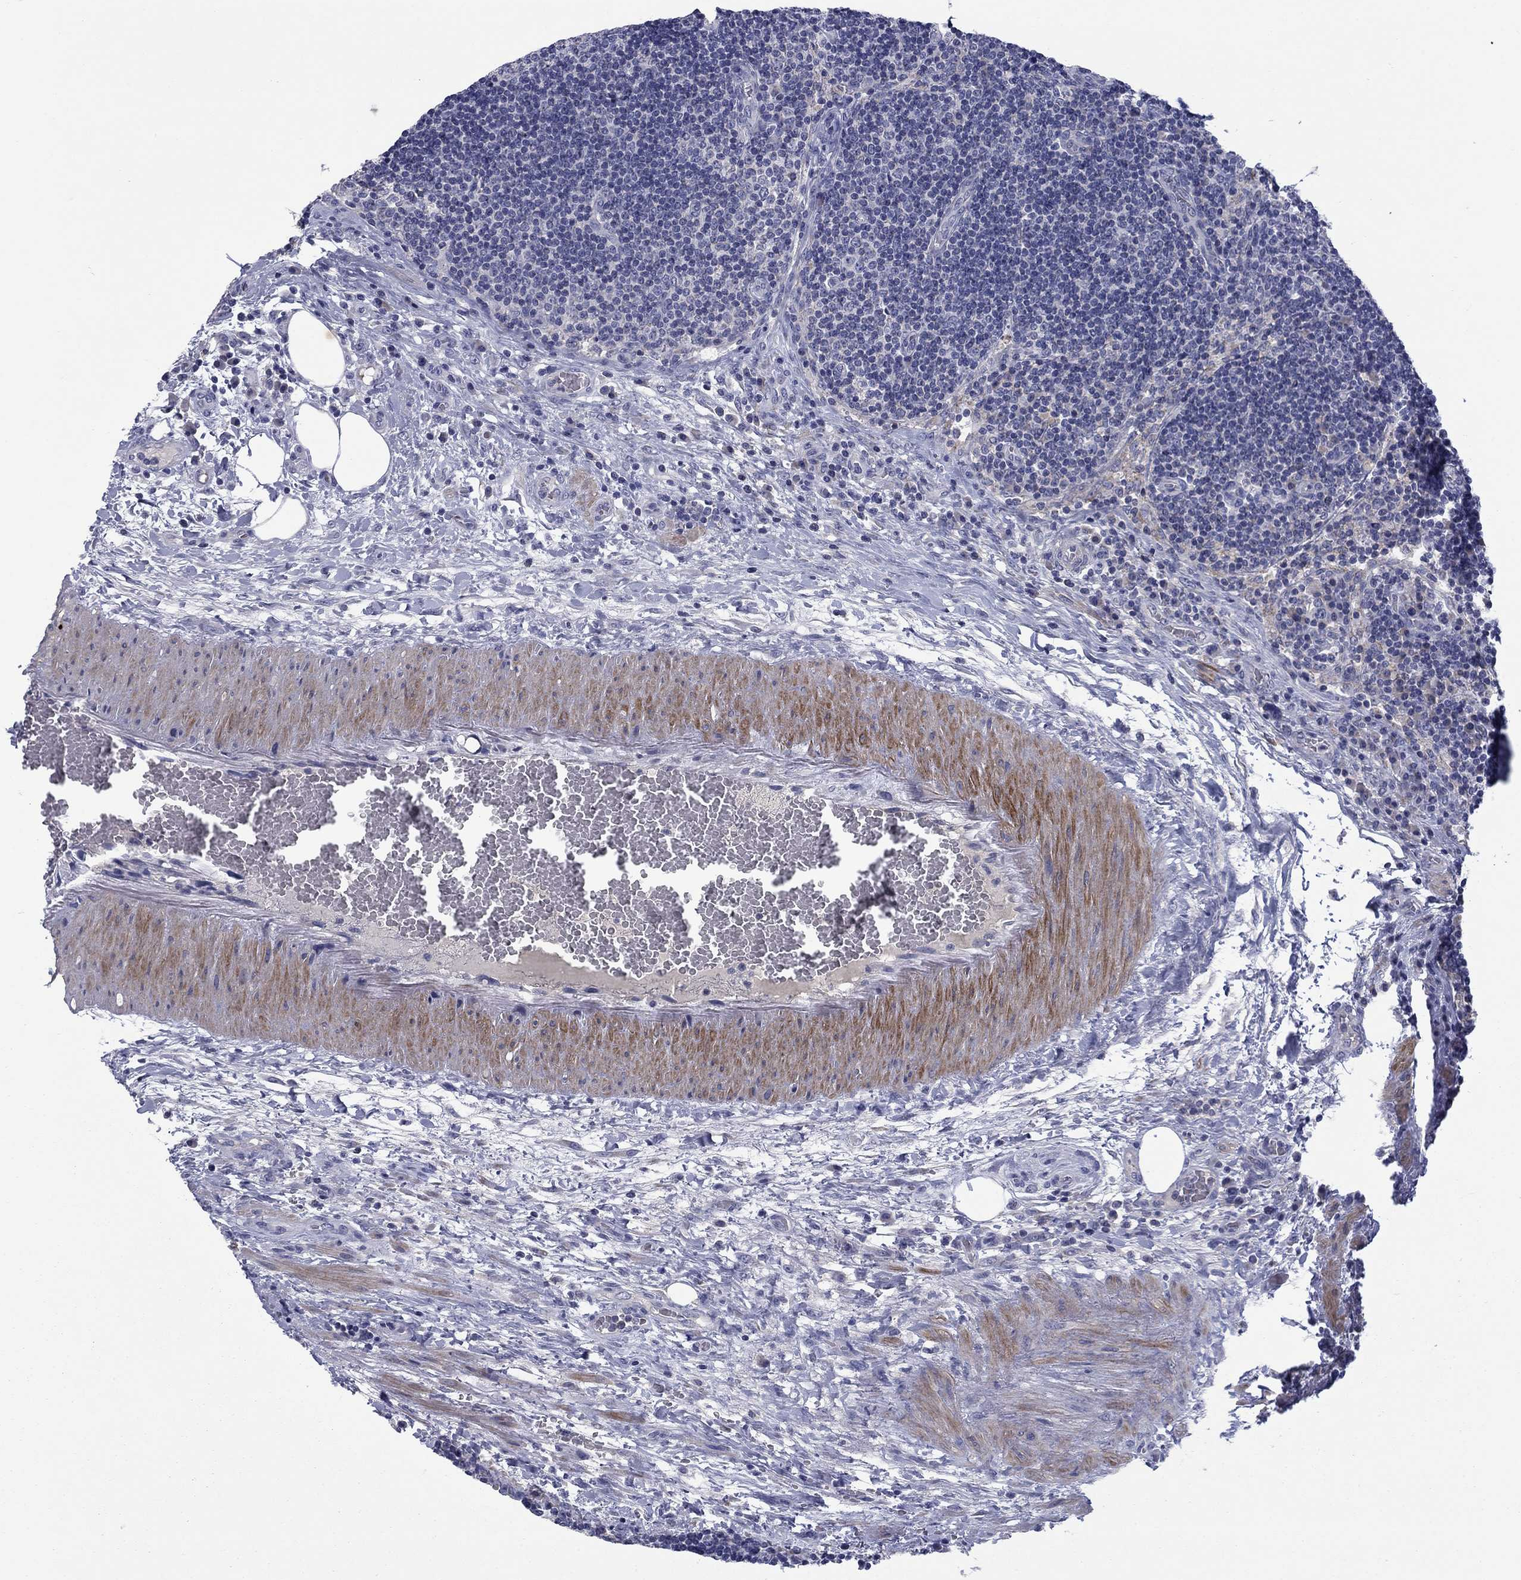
{"staining": {"intensity": "negative", "quantity": "none", "location": "none"}, "tissue": "lymph node", "cell_type": "Germinal center cells", "image_type": "normal", "snomed": [{"axis": "morphology", "description": "Normal tissue, NOS"}, {"axis": "topography", "description": "Lymph node"}], "caption": "A histopathology image of human lymph node is negative for staining in germinal center cells. The staining was performed using DAB to visualize the protein expression in brown, while the nuclei were stained in blue with hematoxylin (Magnification: 20x).", "gene": "FRK", "patient": {"sex": "male", "age": 63}}